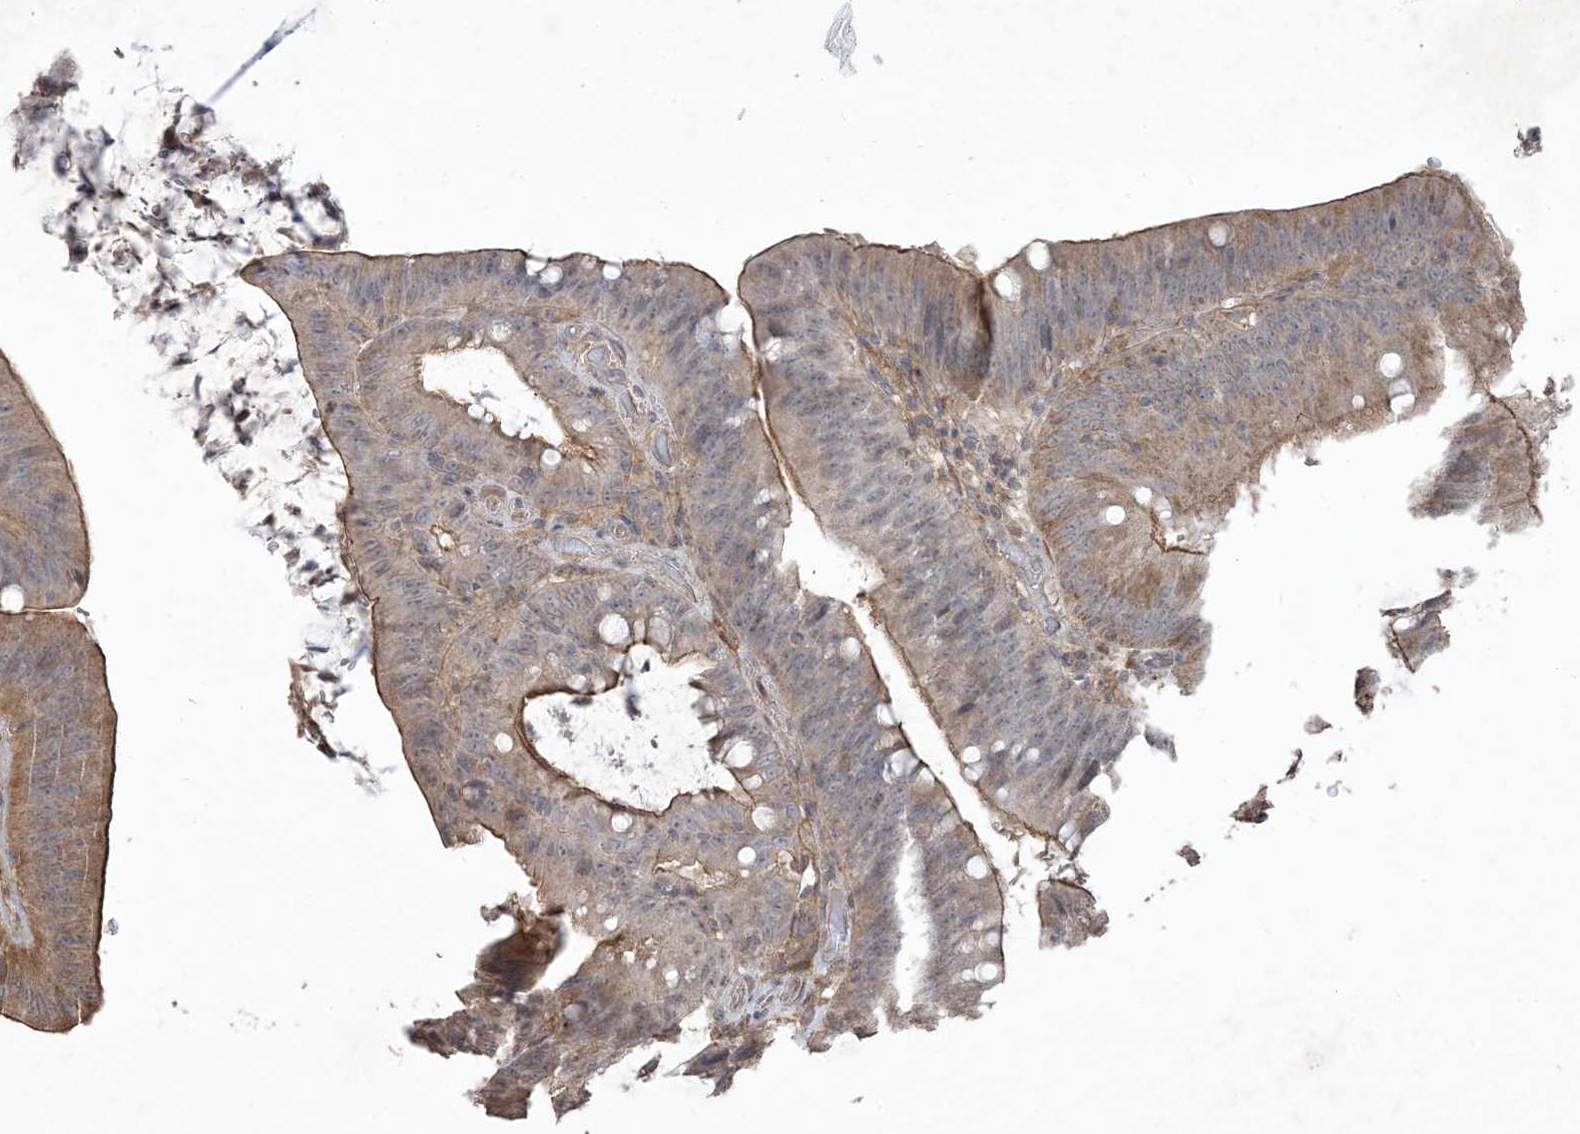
{"staining": {"intensity": "moderate", "quantity": ">75%", "location": "cytoplasmic/membranous"}, "tissue": "colorectal cancer", "cell_type": "Tumor cells", "image_type": "cancer", "snomed": [{"axis": "morphology", "description": "Normal tissue, NOS"}, {"axis": "topography", "description": "Colon"}], "caption": "An image of human colorectal cancer stained for a protein exhibits moderate cytoplasmic/membranous brown staining in tumor cells. Immunohistochemistry stains the protein in brown and the nuclei are stained blue.", "gene": "PRRT3", "patient": {"sex": "female", "age": 82}}